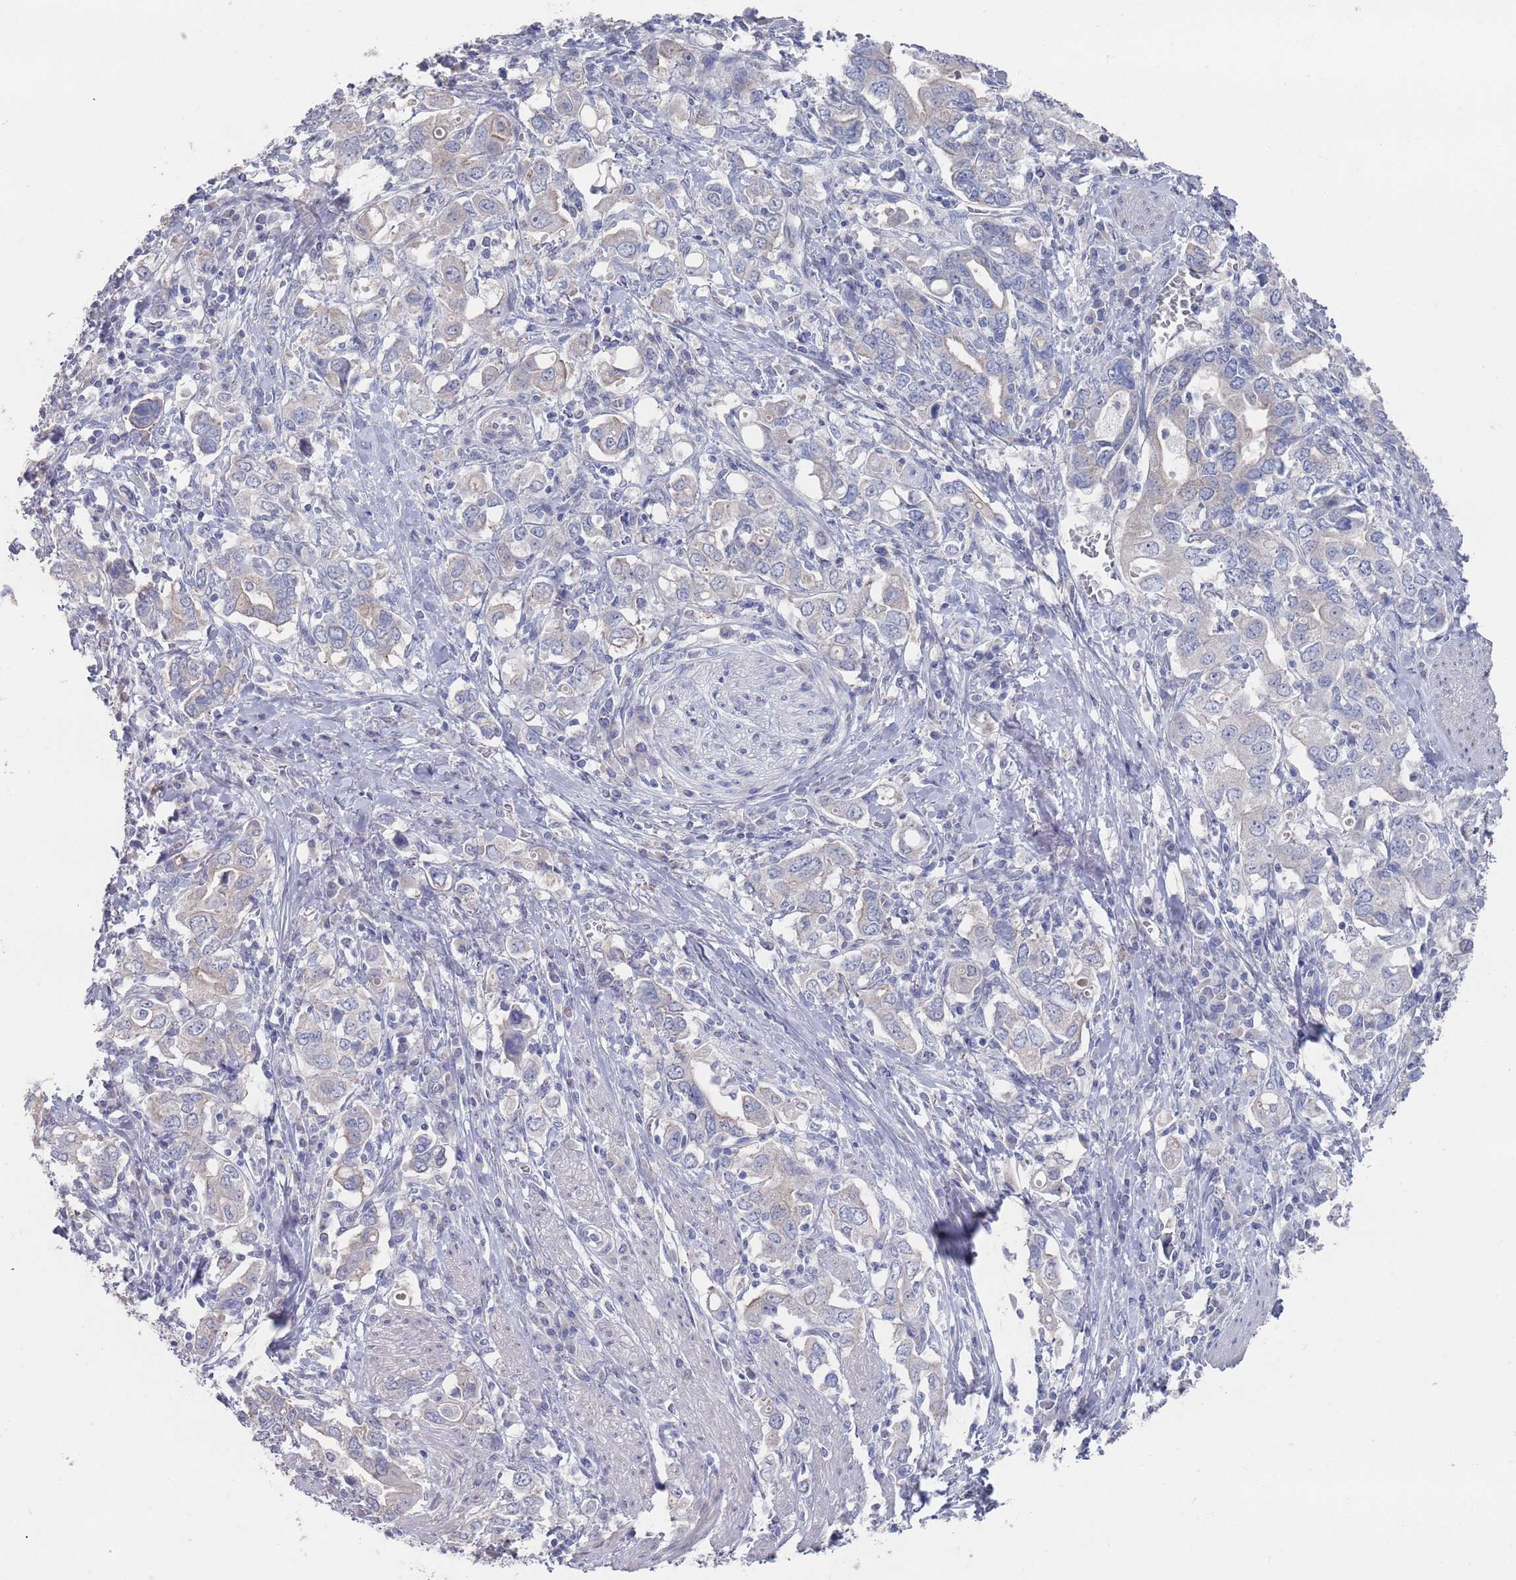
{"staining": {"intensity": "negative", "quantity": "none", "location": "none"}, "tissue": "stomach cancer", "cell_type": "Tumor cells", "image_type": "cancer", "snomed": [{"axis": "morphology", "description": "Adenocarcinoma, NOS"}, {"axis": "topography", "description": "Stomach, upper"}, {"axis": "topography", "description": "Stomach"}], "caption": "IHC histopathology image of human adenocarcinoma (stomach) stained for a protein (brown), which demonstrates no expression in tumor cells. (DAB (3,3'-diaminobenzidine) immunohistochemistry visualized using brightfield microscopy, high magnification).", "gene": "PROM2", "patient": {"sex": "male", "age": 62}}